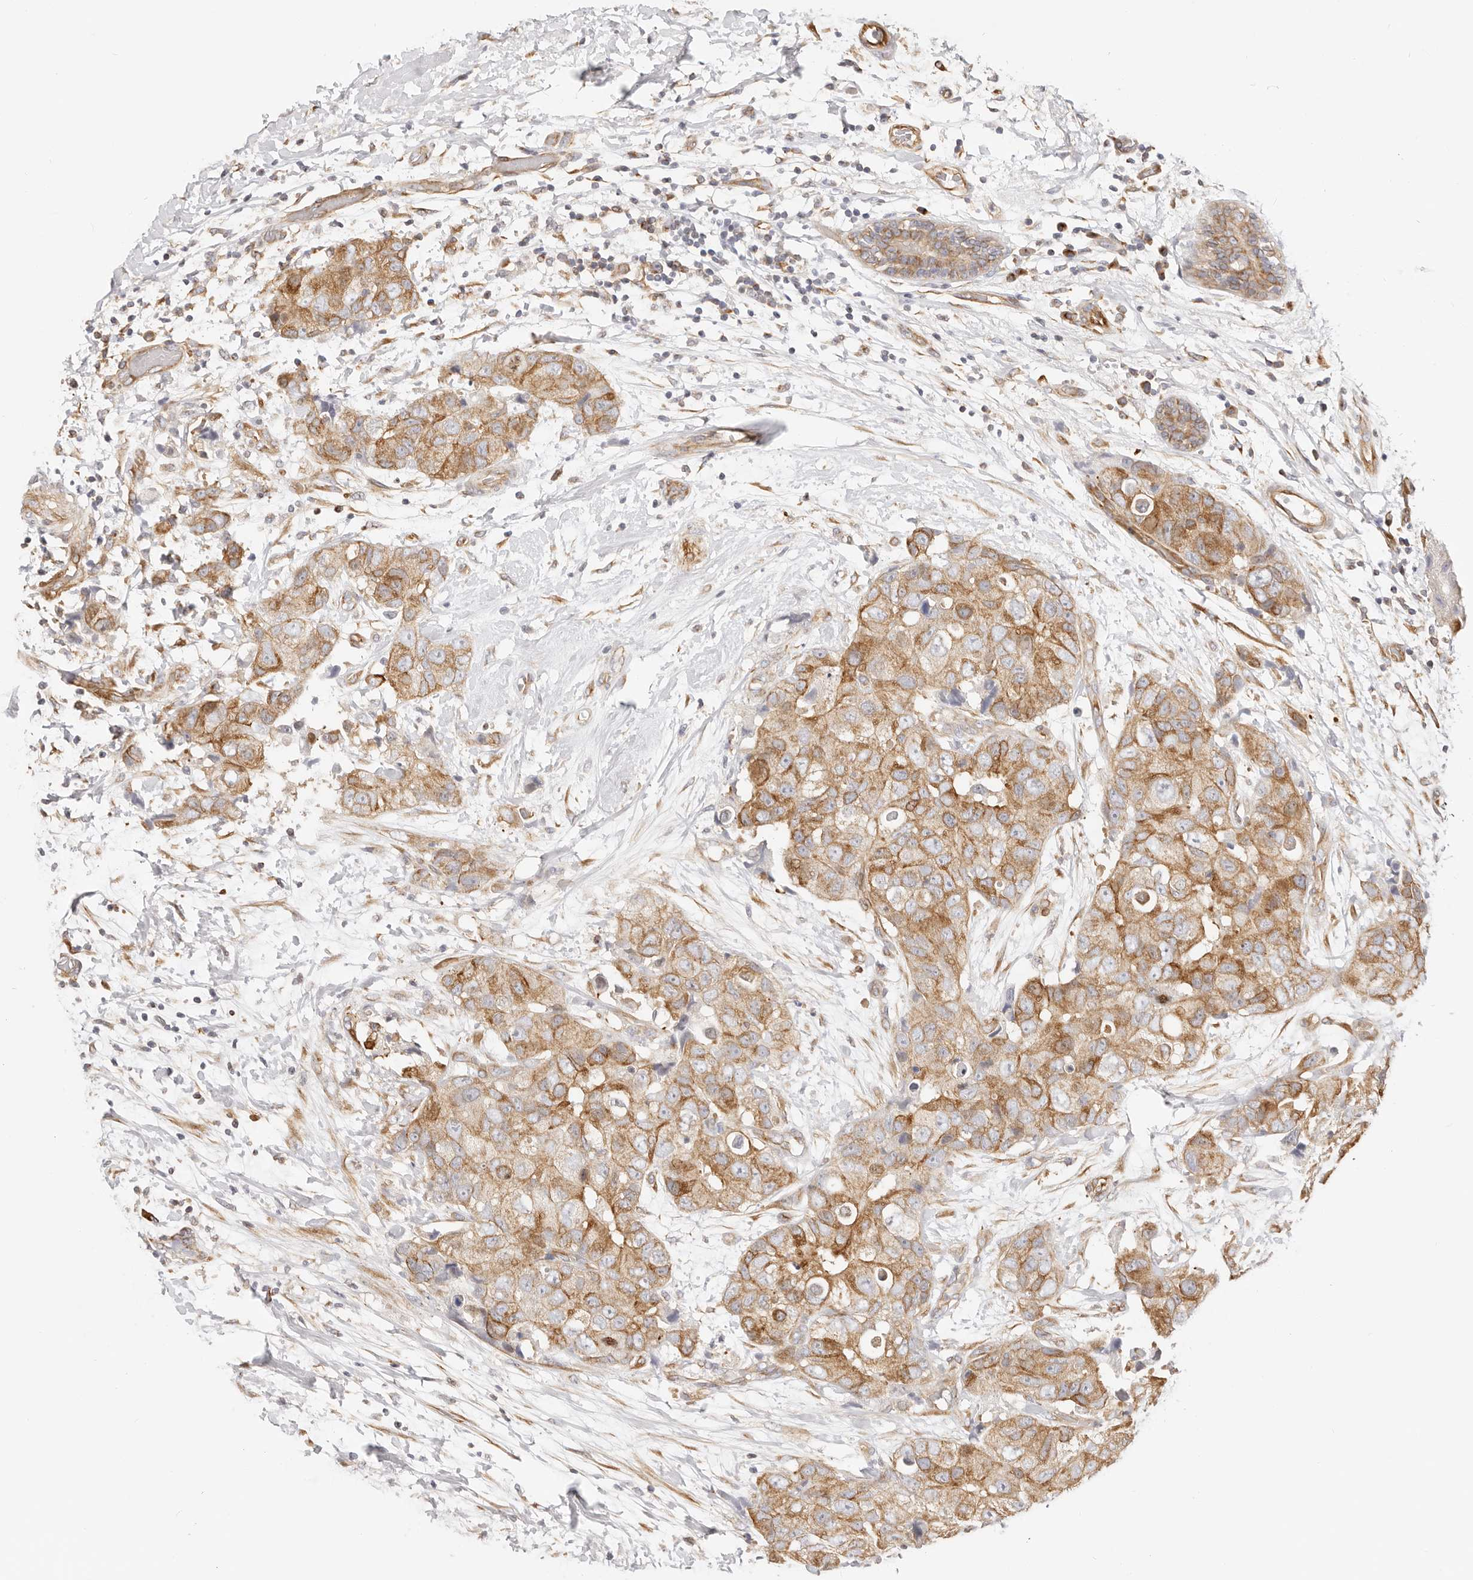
{"staining": {"intensity": "moderate", "quantity": ">75%", "location": "cytoplasmic/membranous"}, "tissue": "breast cancer", "cell_type": "Tumor cells", "image_type": "cancer", "snomed": [{"axis": "morphology", "description": "Duct carcinoma"}, {"axis": "topography", "description": "Breast"}], "caption": "Protein analysis of breast infiltrating ductal carcinoma tissue displays moderate cytoplasmic/membranous expression in about >75% of tumor cells.", "gene": "DTNBP1", "patient": {"sex": "female", "age": 62}}